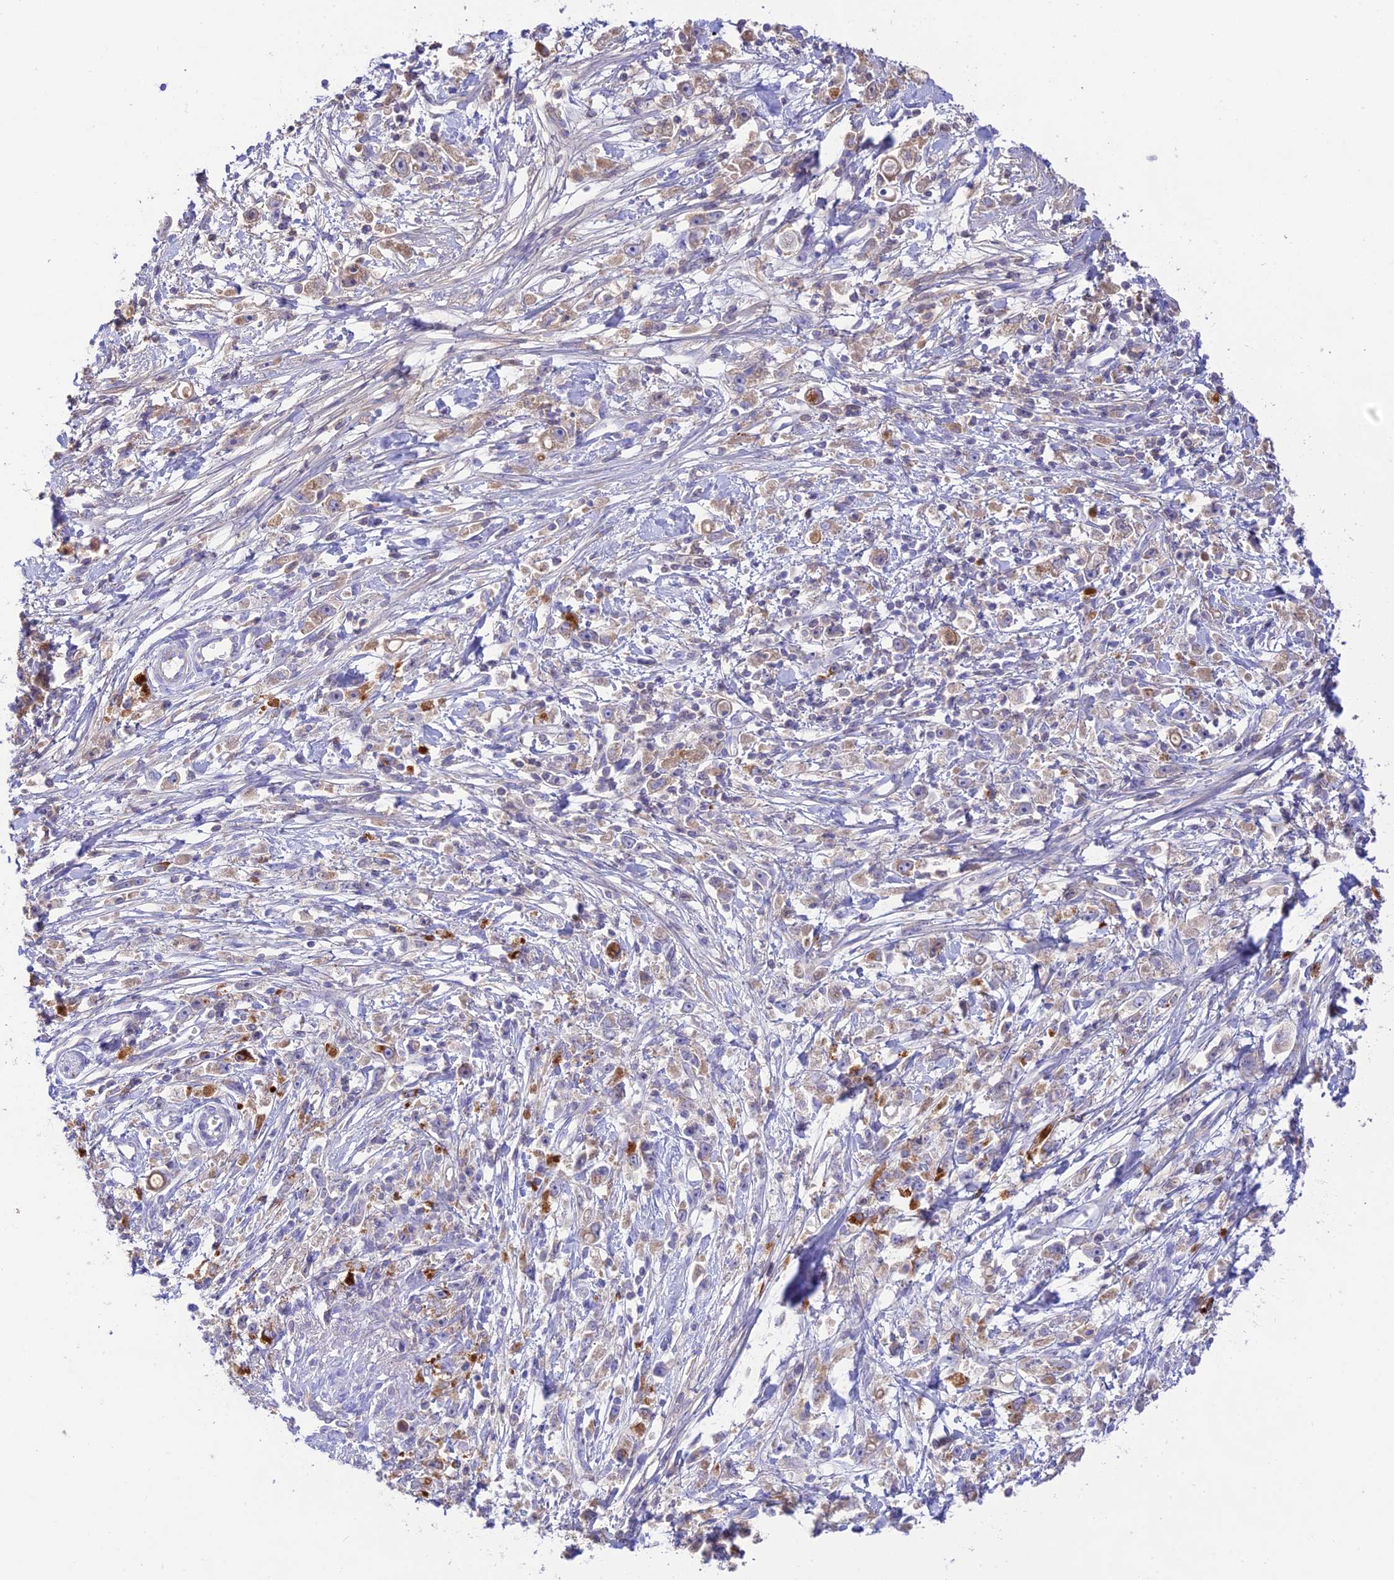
{"staining": {"intensity": "moderate", "quantity": "<25%", "location": "cytoplasmic/membranous"}, "tissue": "stomach cancer", "cell_type": "Tumor cells", "image_type": "cancer", "snomed": [{"axis": "morphology", "description": "Adenocarcinoma, NOS"}, {"axis": "topography", "description": "Stomach"}], "caption": "Immunohistochemistry of stomach cancer demonstrates low levels of moderate cytoplasmic/membranous staining in approximately <25% of tumor cells.", "gene": "NLRP9", "patient": {"sex": "female", "age": 59}}